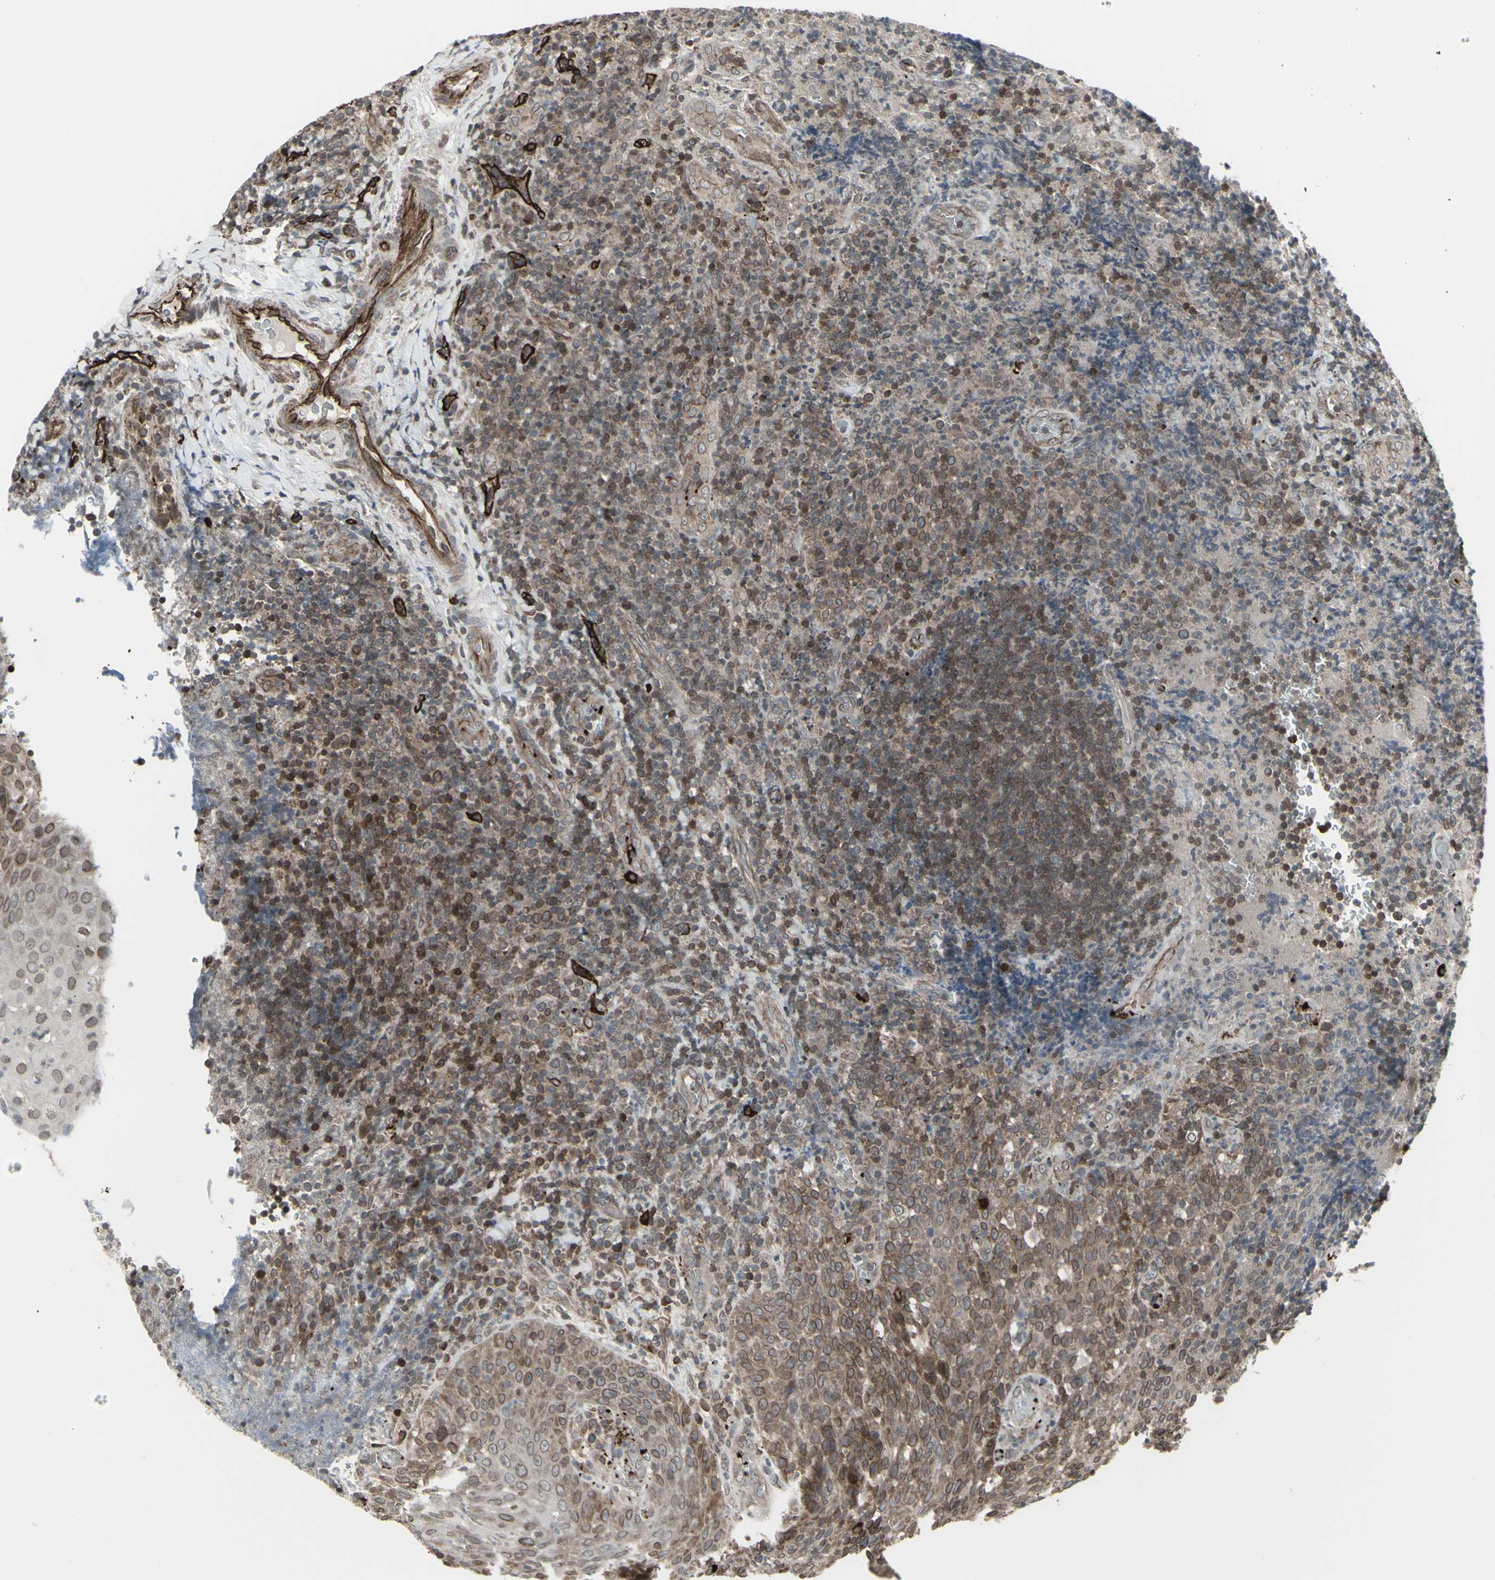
{"staining": {"intensity": "moderate", "quantity": ">75%", "location": "cytoplasmic/membranous,nuclear"}, "tissue": "lymphoma", "cell_type": "Tumor cells", "image_type": "cancer", "snomed": [{"axis": "morphology", "description": "Malignant lymphoma, non-Hodgkin's type, High grade"}, {"axis": "topography", "description": "Tonsil"}], "caption": "The photomicrograph demonstrates staining of lymphoma, revealing moderate cytoplasmic/membranous and nuclear protein expression (brown color) within tumor cells. (Brightfield microscopy of DAB IHC at high magnification).", "gene": "DTX3L", "patient": {"sex": "female", "age": 36}}